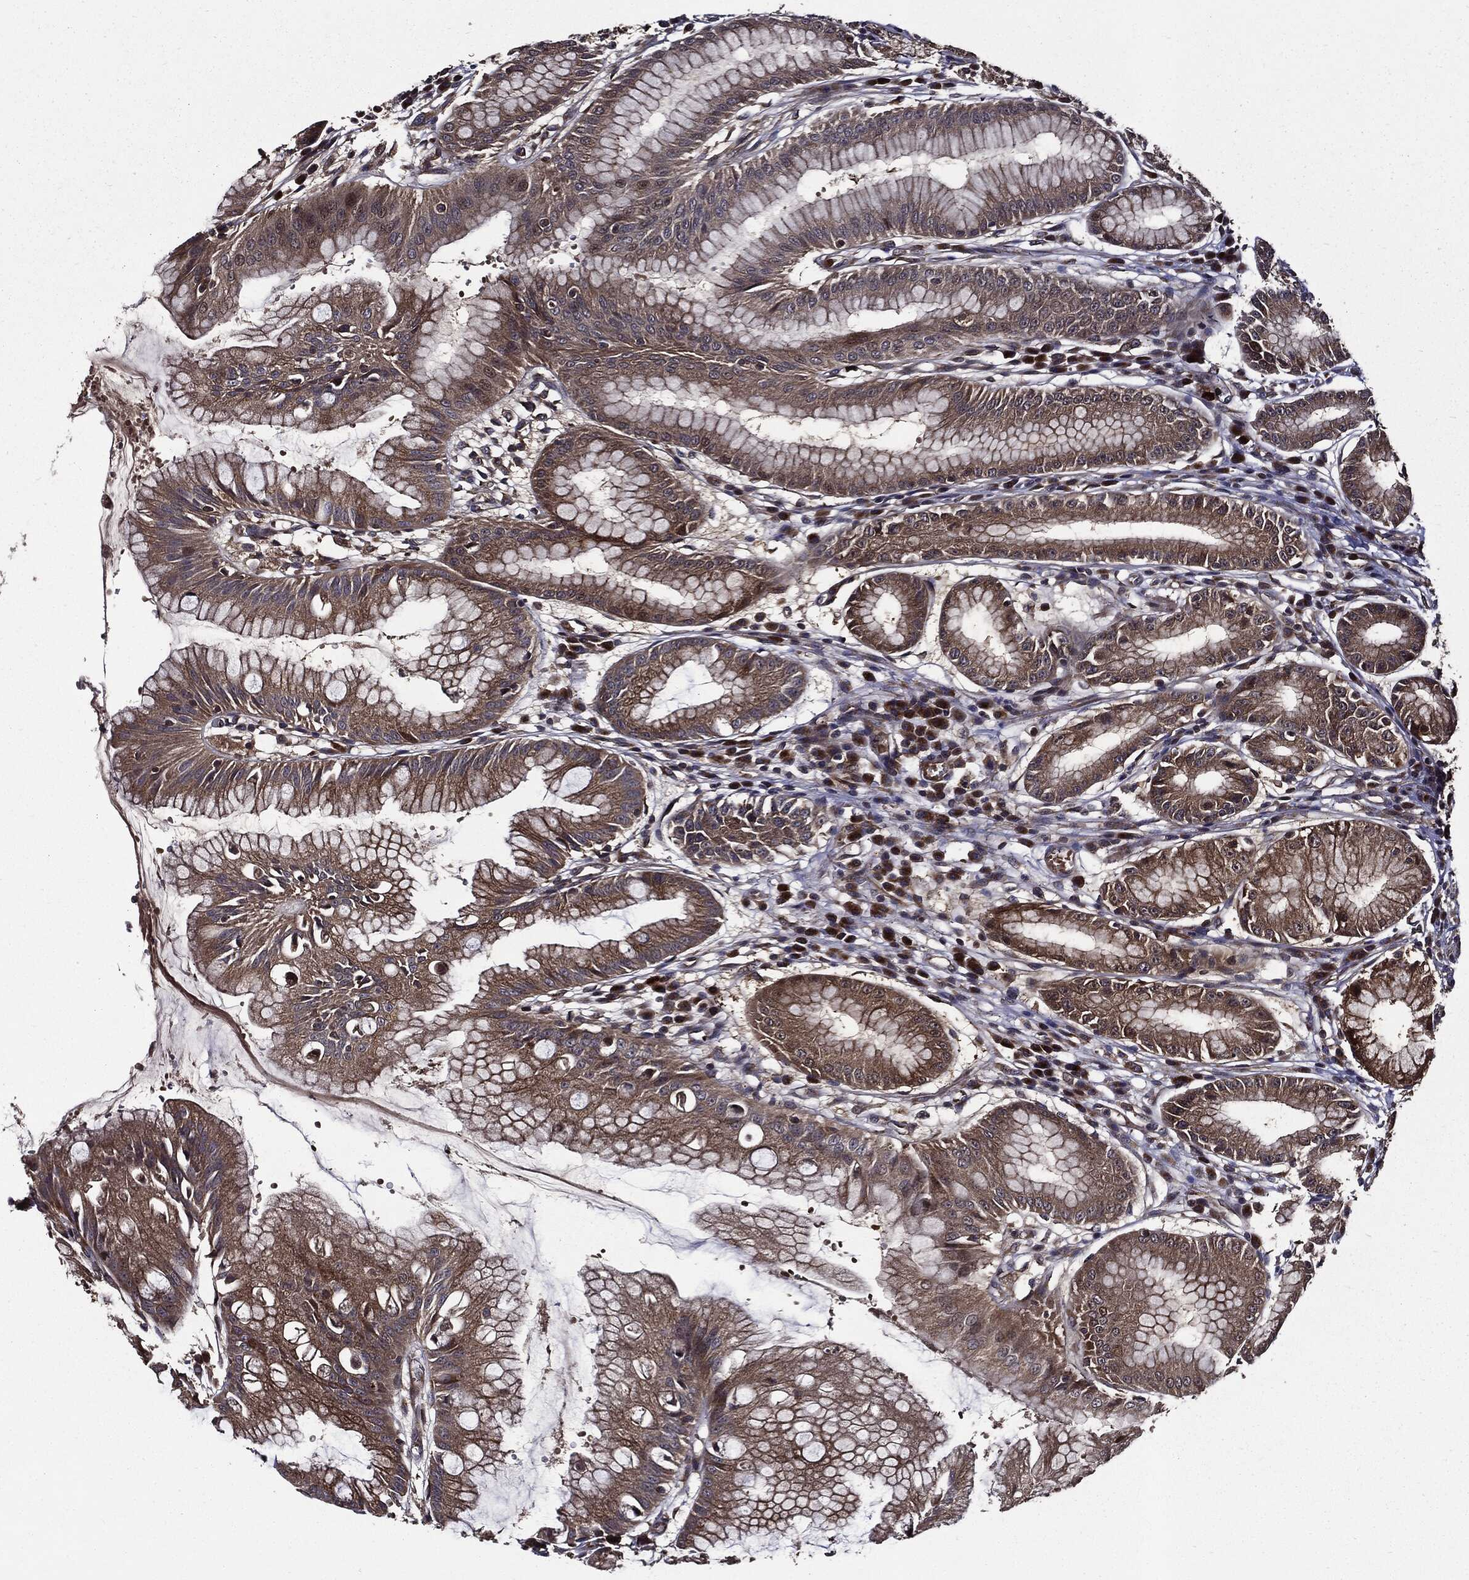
{"staining": {"intensity": "strong", "quantity": "25%-75%", "location": "cytoplasmic/membranous"}, "tissue": "stomach", "cell_type": "Glandular cells", "image_type": "normal", "snomed": [{"axis": "morphology", "description": "Normal tissue, NOS"}, {"axis": "morphology", "description": "Inflammation, NOS"}, {"axis": "topography", "description": "Stomach, lower"}], "caption": "Brown immunohistochemical staining in normal stomach reveals strong cytoplasmic/membranous staining in about 25%-75% of glandular cells.", "gene": "HTT", "patient": {"sex": "male", "age": 59}}